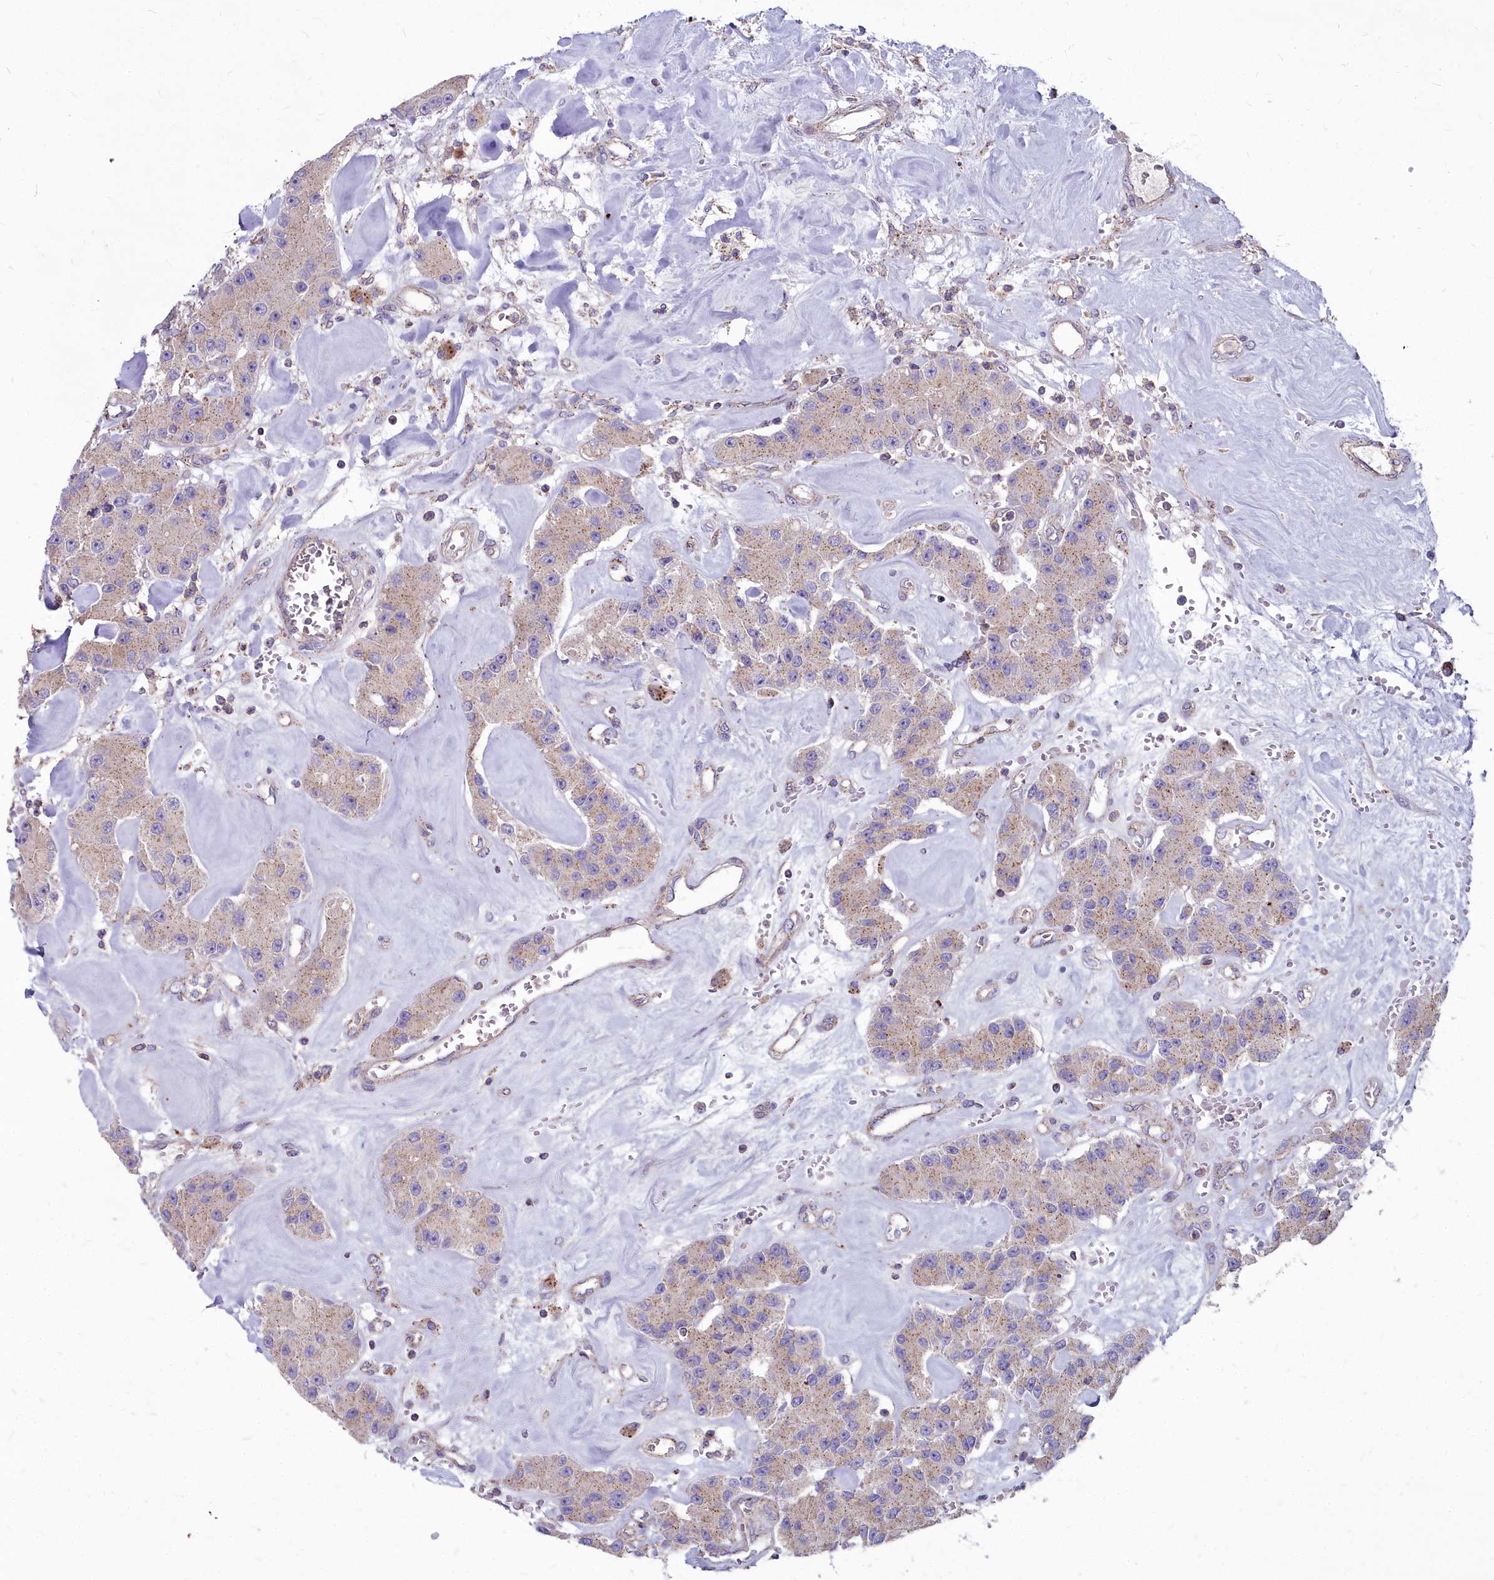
{"staining": {"intensity": "weak", "quantity": ">75%", "location": "cytoplasmic/membranous"}, "tissue": "carcinoid", "cell_type": "Tumor cells", "image_type": "cancer", "snomed": [{"axis": "morphology", "description": "Carcinoid, malignant, NOS"}, {"axis": "topography", "description": "Pancreas"}], "caption": "Malignant carcinoid stained with immunohistochemistry (IHC) displays weak cytoplasmic/membranous expression in about >75% of tumor cells. (IHC, brightfield microscopy, high magnification).", "gene": "FRMPD1", "patient": {"sex": "male", "age": 41}}